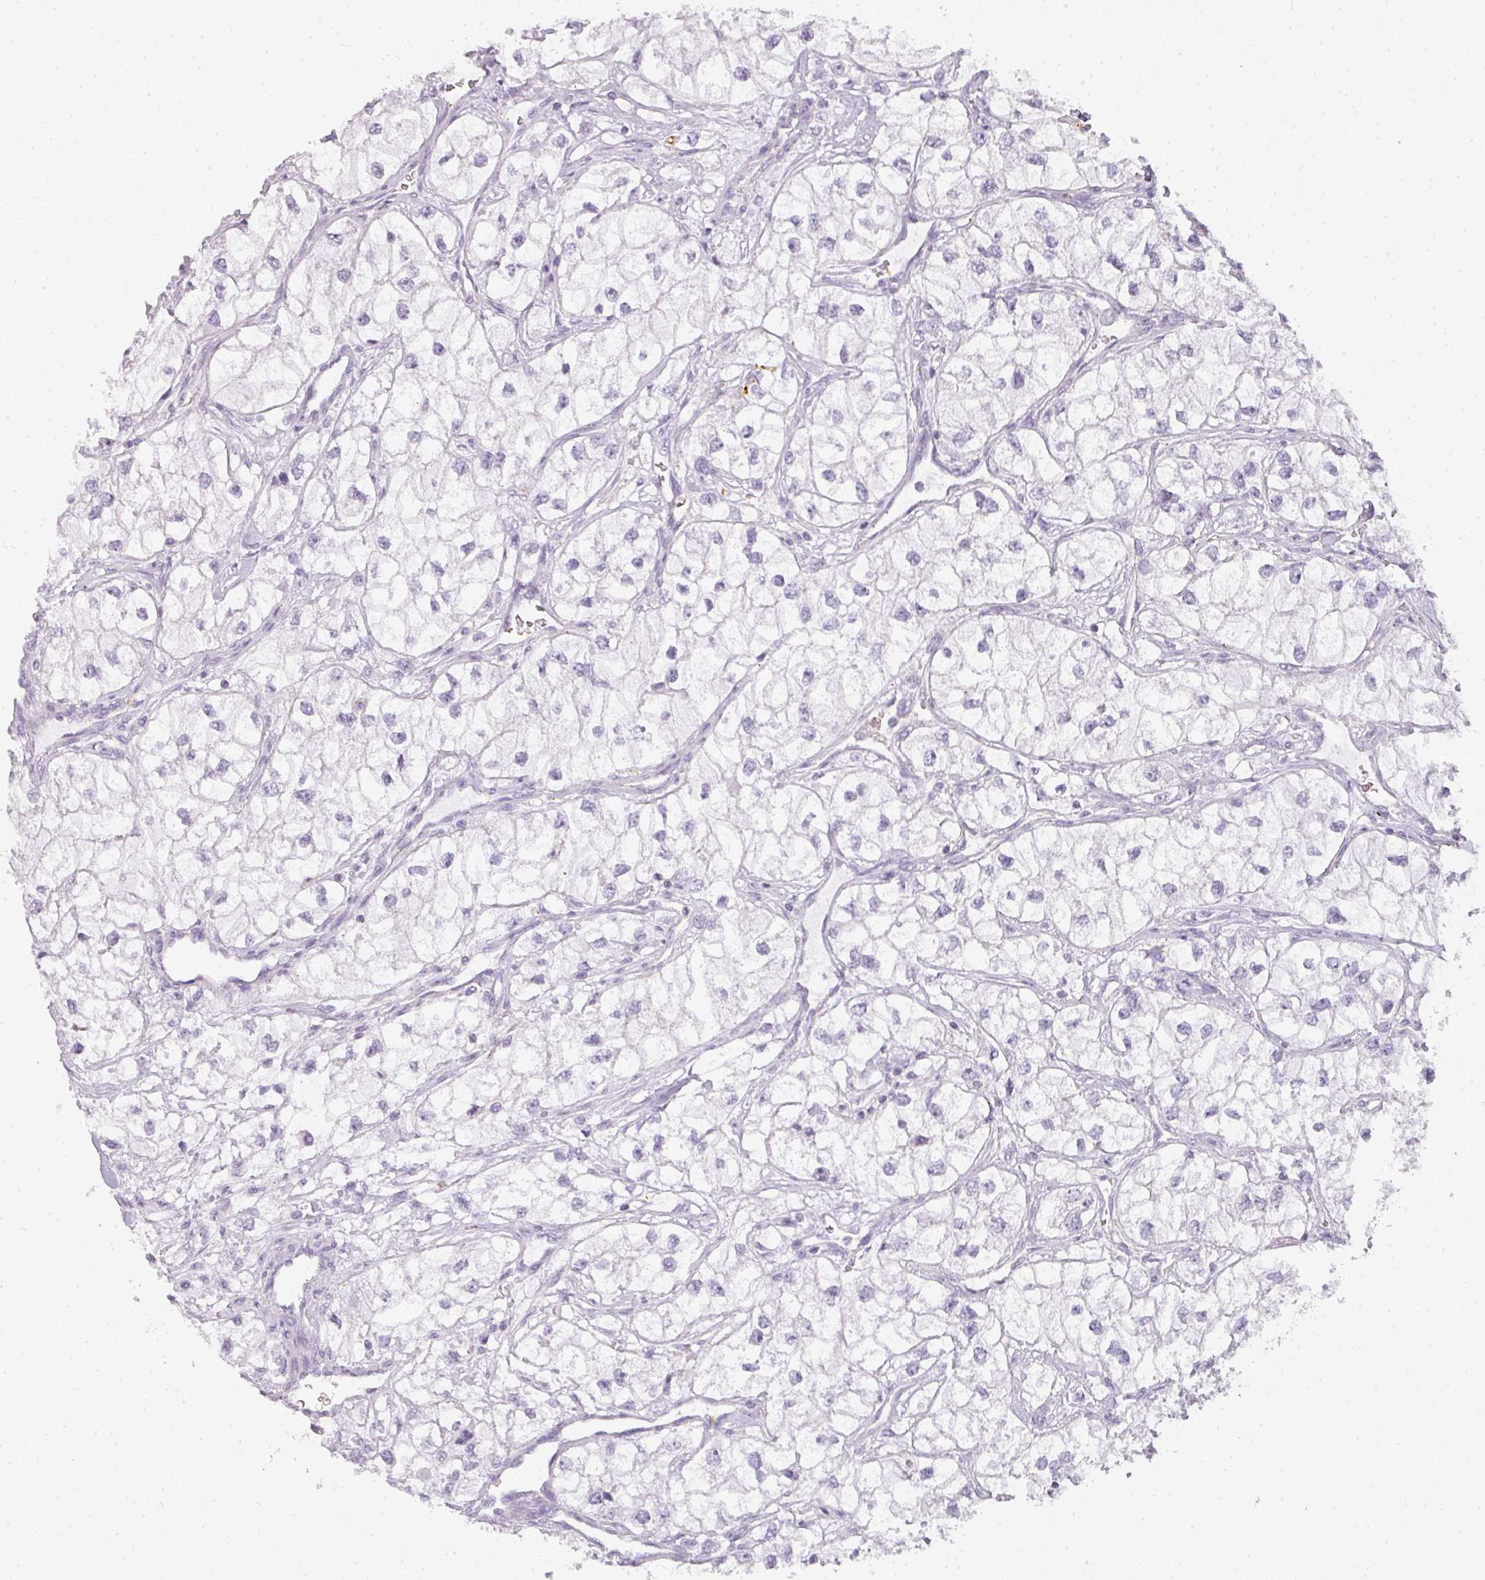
{"staining": {"intensity": "negative", "quantity": "none", "location": "none"}, "tissue": "renal cancer", "cell_type": "Tumor cells", "image_type": "cancer", "snomed": [{"axis": "morphology", "description": "Adenocarcinoma, NOS"}, {"axis": "topography", "description": "Kidney"}], "caption": "Immunohistochemistry (IHC) of renal cancer demonstrates no staining in tumor cells.", "gene": "TMEM42", "patient": {"sex": "male", "age": 59}}